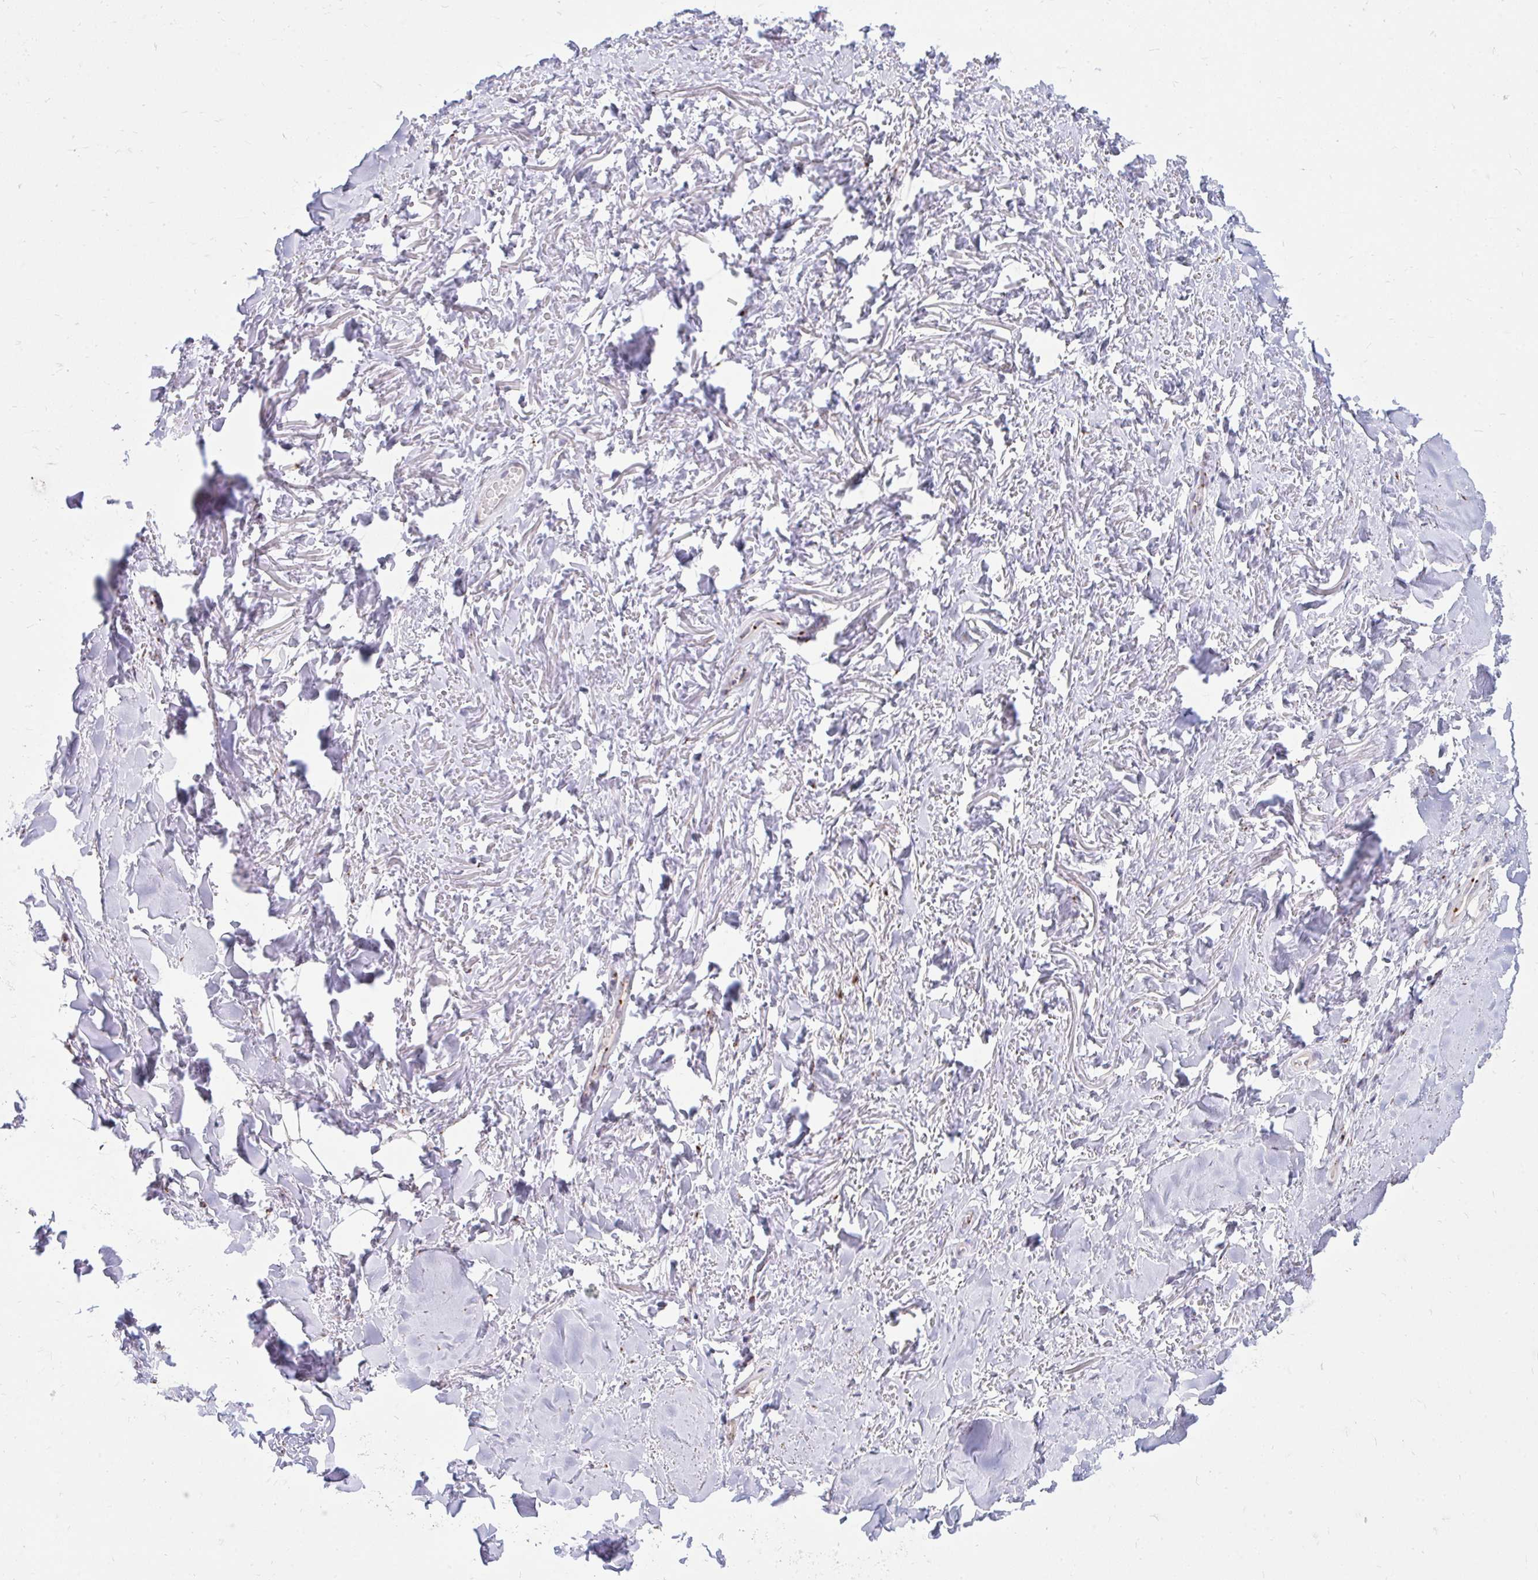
{"staining": {"intensity": "negative", "quantity": "none", "location": "none"}, "tissue": "soft tissue", "cell_type": "Chondrocytes", "image_type": "normal", "snomed": [{"axis": "morphology", "description": "Normal tissue, NOS"}, {"axis": "topography", "description": "Cartilage tissue"}, {"axis": "topography", "description": "Nasopharynx"}, {"axis": "topography", "description": "Thyroid gland"}], "caption": "IHC of normal soft tissue shows no positivity in chondrocytes.", "gene": "RAB6A", "patient": {"sex": "male", "age": 63}}